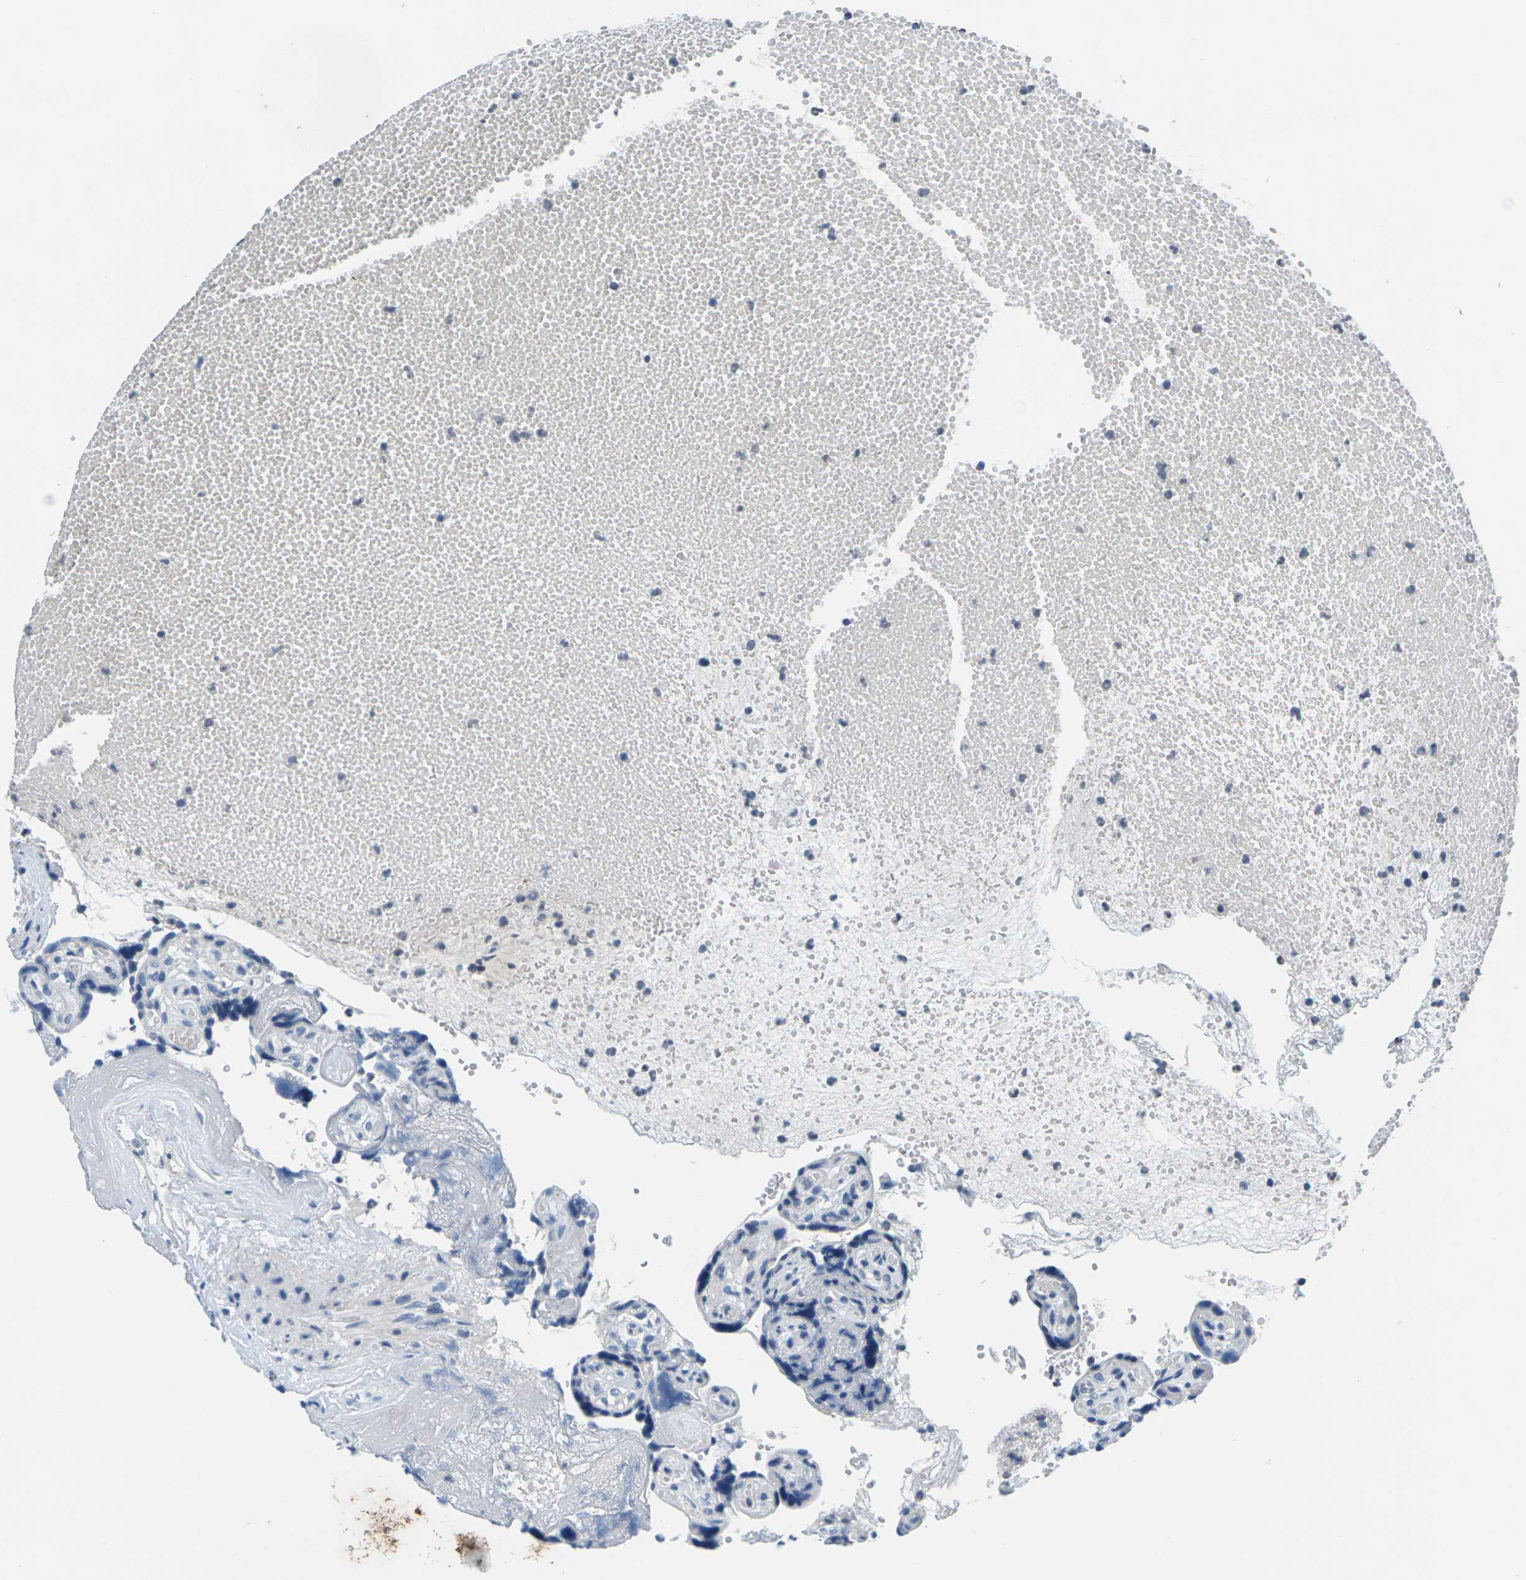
{"staining": {"intensity": "negative", "quantity": "none", "location": "none"}, "tissue": "placenta", "cell_type": "Trophoblastic cells", "image_type": "normal", "snomed": [{"axis": "morphology", "description": "Normal tissue, NOS"}, {"axis": "topography", "description": "Placenta"}], "caption": "A high-resolution micrograph shows IHC staining of benign placenta, which exhibits no significant positivity in trophoblastic cells.", "gene": "UMOD", "patient": {"sex": "female", "age": 30}}